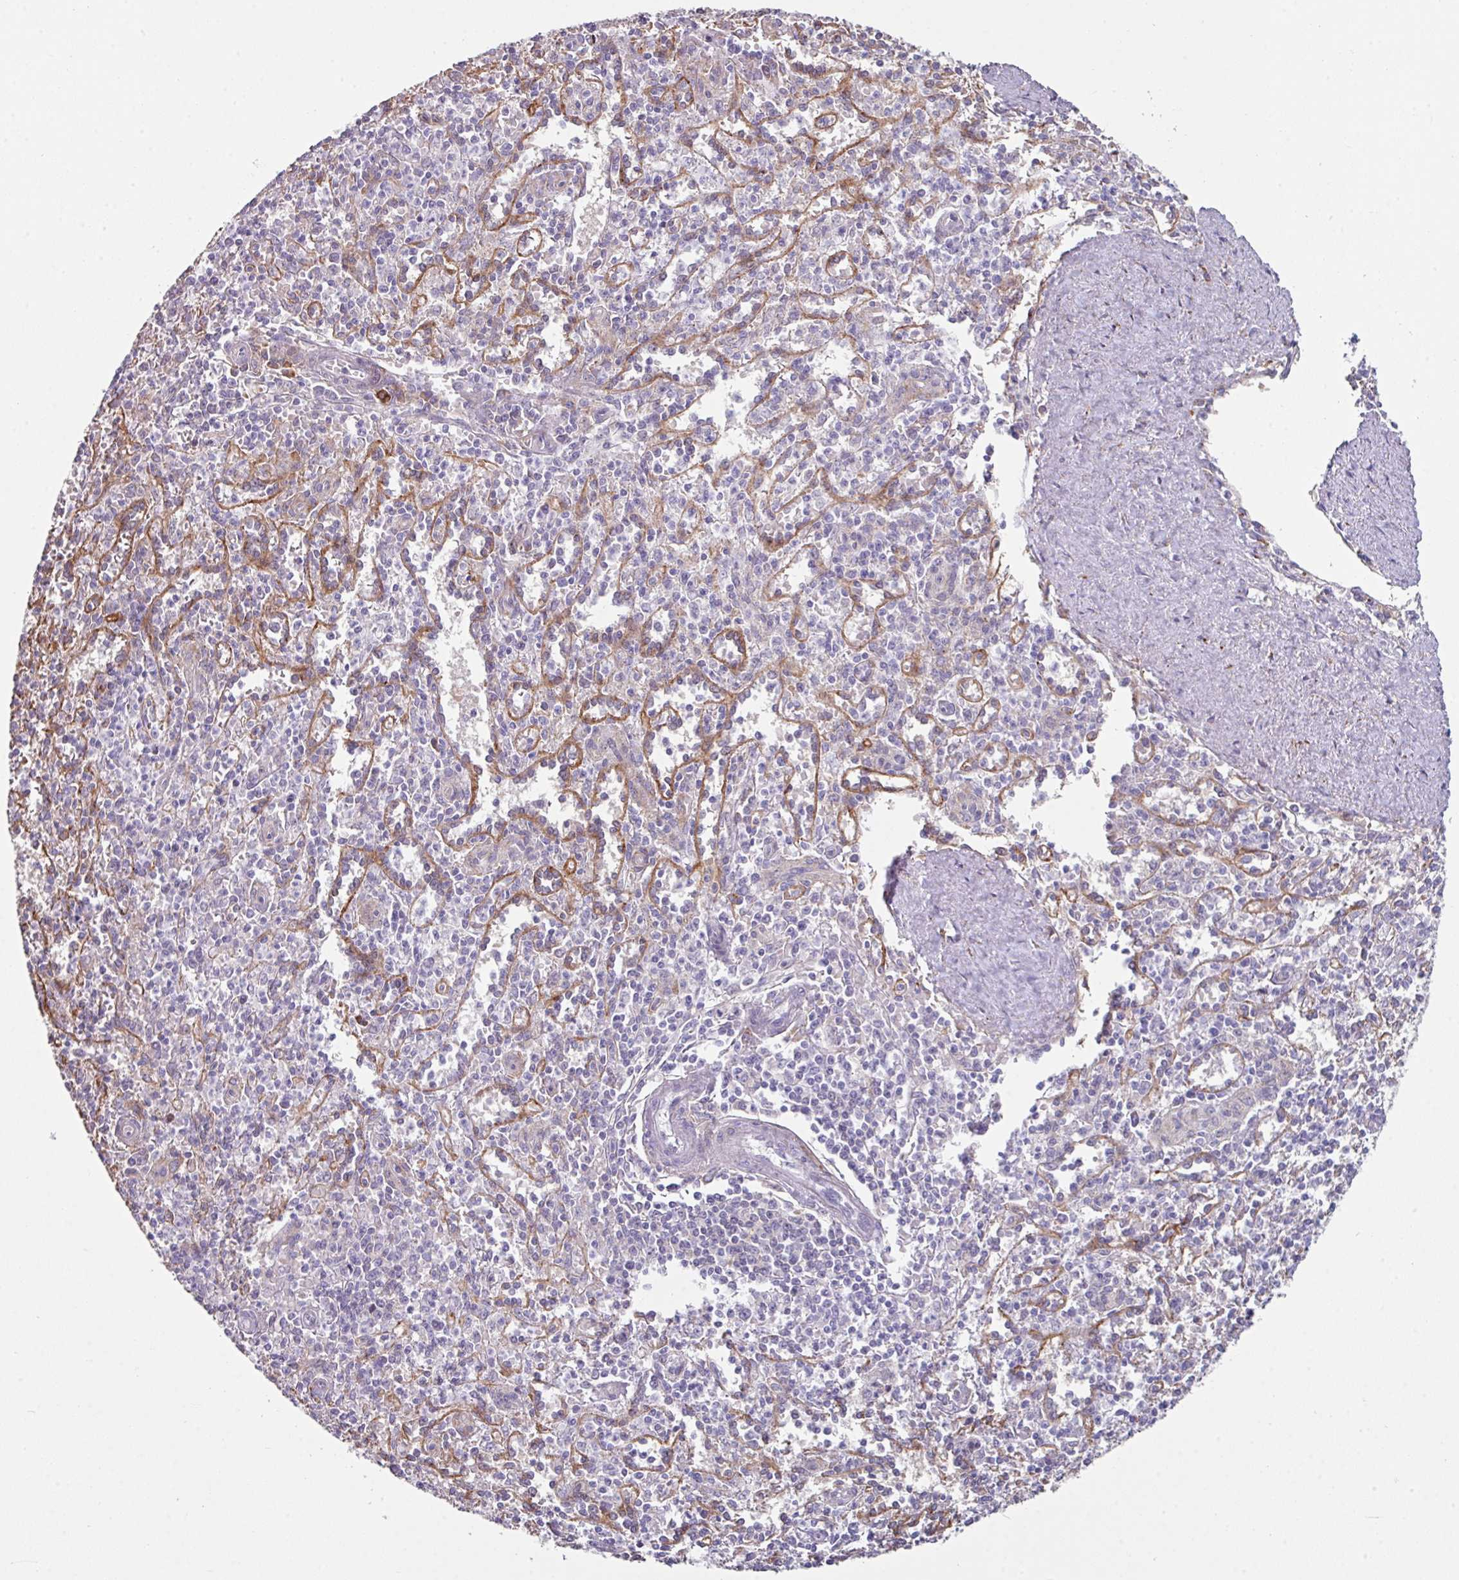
{"staining": {"intensity": "negative", "quantity": "none", "location": "none"}, "tissue": "spleen", "cell_type": "Cells in red pulp", "image_type": "normal", "snomed": [{"axis": "morphology", "description": "Normal tissue, NOS"}, {"axis": "topography", "description": "Spleen"}], "caption": "Spleen stained for a protein using IHC demonstrates no expression cells in red pulp.", "gene": "BMS1", "patient": {"sex": "female", "age": 70}}